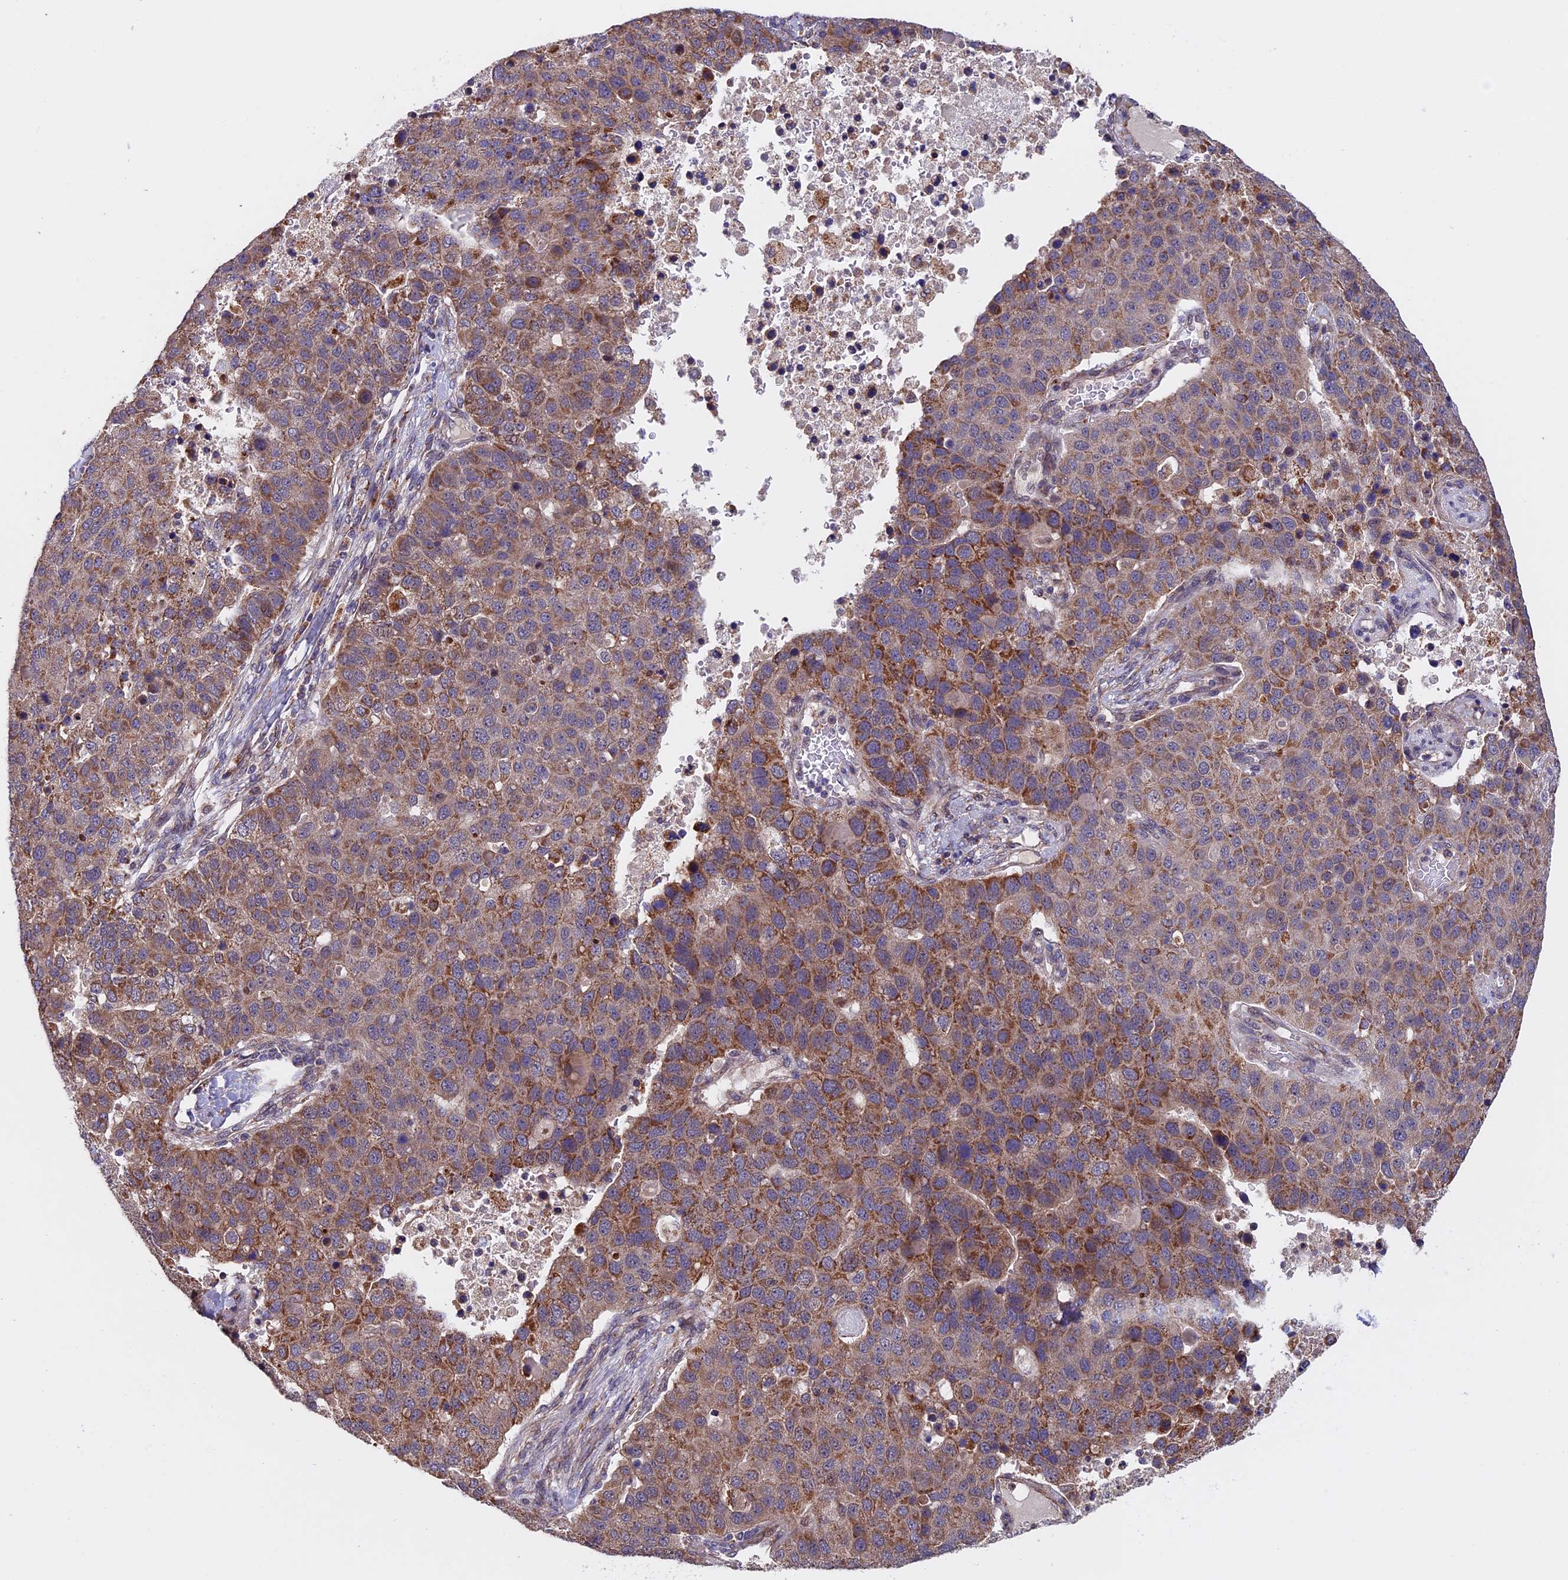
{"staining": {"intensity": "moderate", "quantity": ">75%", "location": "cytoplasmic/membranous"}, "tissue": "pancreatic cancer", "cell_type": "Tumor cells", "image_type": "cancer", "snomed": [{"axis": "morphology", "description": "Adenocarcinoma, NOS"}, {"axis": "topography", "description": "Pancreas"}], "caption": "The photomicrograph shows a brown stain indicating the presence of a protein in the cytoplasmic/membranous of tumor cells in adenocarcinoma (pancreatic). The protein of interest is stained brown, and the nuclei are stained in blue (DAB (3,3'-diaminobenzidine) IHC with brightfield microscopy, high magnification).", "gene": "RNF17", "patient": {"sex": "female", "age": 61}}